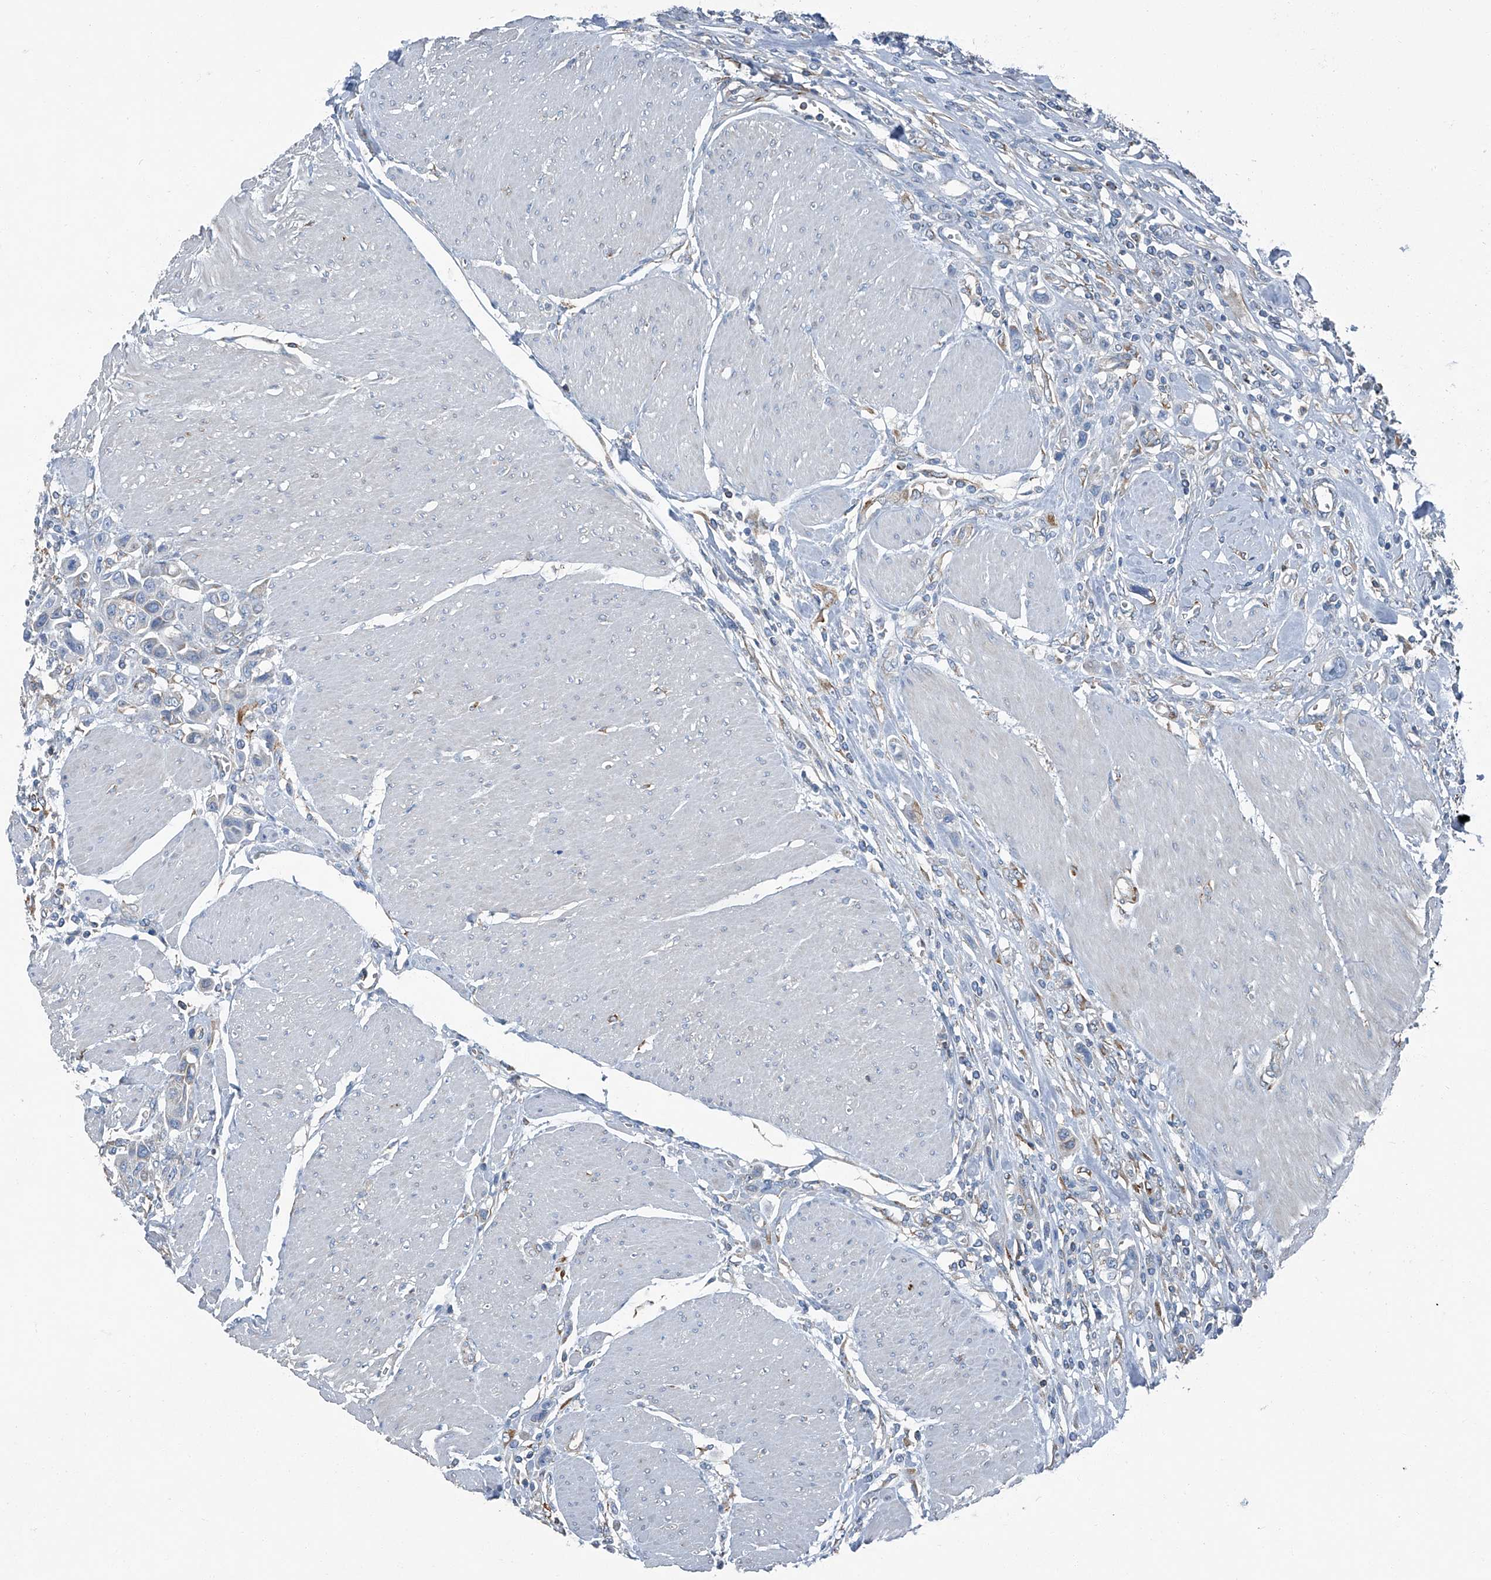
{"staining": {"intensity": "negative", "quantity": "none", "location": "none"}, "tissue": "urothelial cancer", "cell_type": "Tumor cells", "image_type": "cancer", "snomed": [{"axis": "morphology", "description": "Urothelial carcinoma, High grade"}, {"axis": "topography", "description": "Urinary bladder"}], "caption": "Protein analysis of urothelial cancer demonstrates no significant expression in tumor cells.", "gene": "SEPTIN7", "patient": {"sex": "male", "age": 50}}